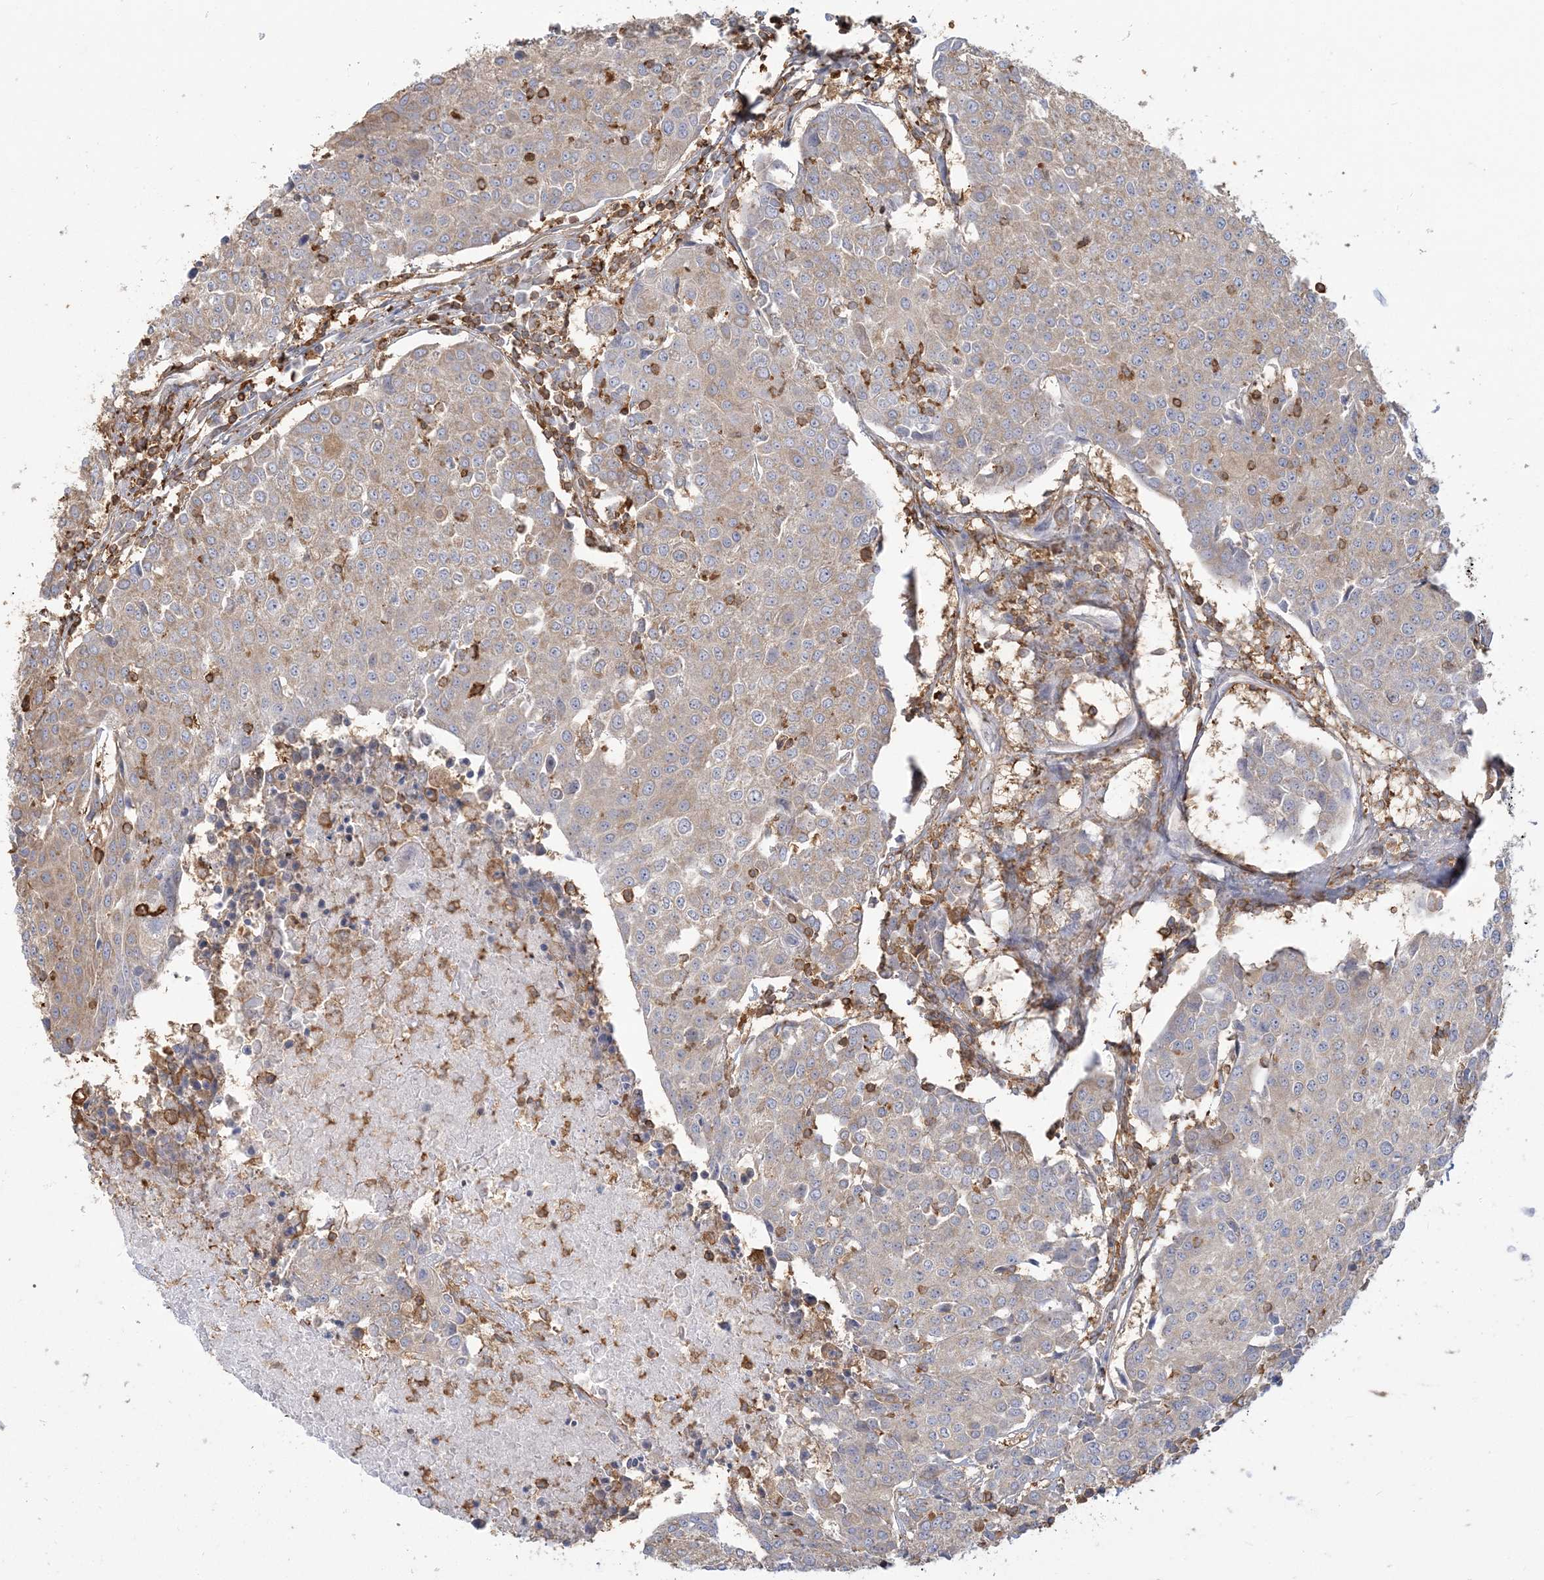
{"staining": {"intensity": "weak", "quantity": "25%-75%", "location": "cytoplasmic/membranous"}, "tissue": "urothelial cancer", "cell_type": "Tumor cells", "image_type": "cancer", "snomed": [{"axis": "morphology", "description": "Urothelial carcinoma, High grade"}, {"axis": "topography", "description": "Urinary bladder"}], "caption": "Protein analysis of urothelial carcinoma (high-grade) tissue demonstrates weak cytoplasmic/membranous positivity in approximately 25%-75% of tumor cells.", "gene": "ANKS1A", "patient": {"sex": "female", "age": 85}}